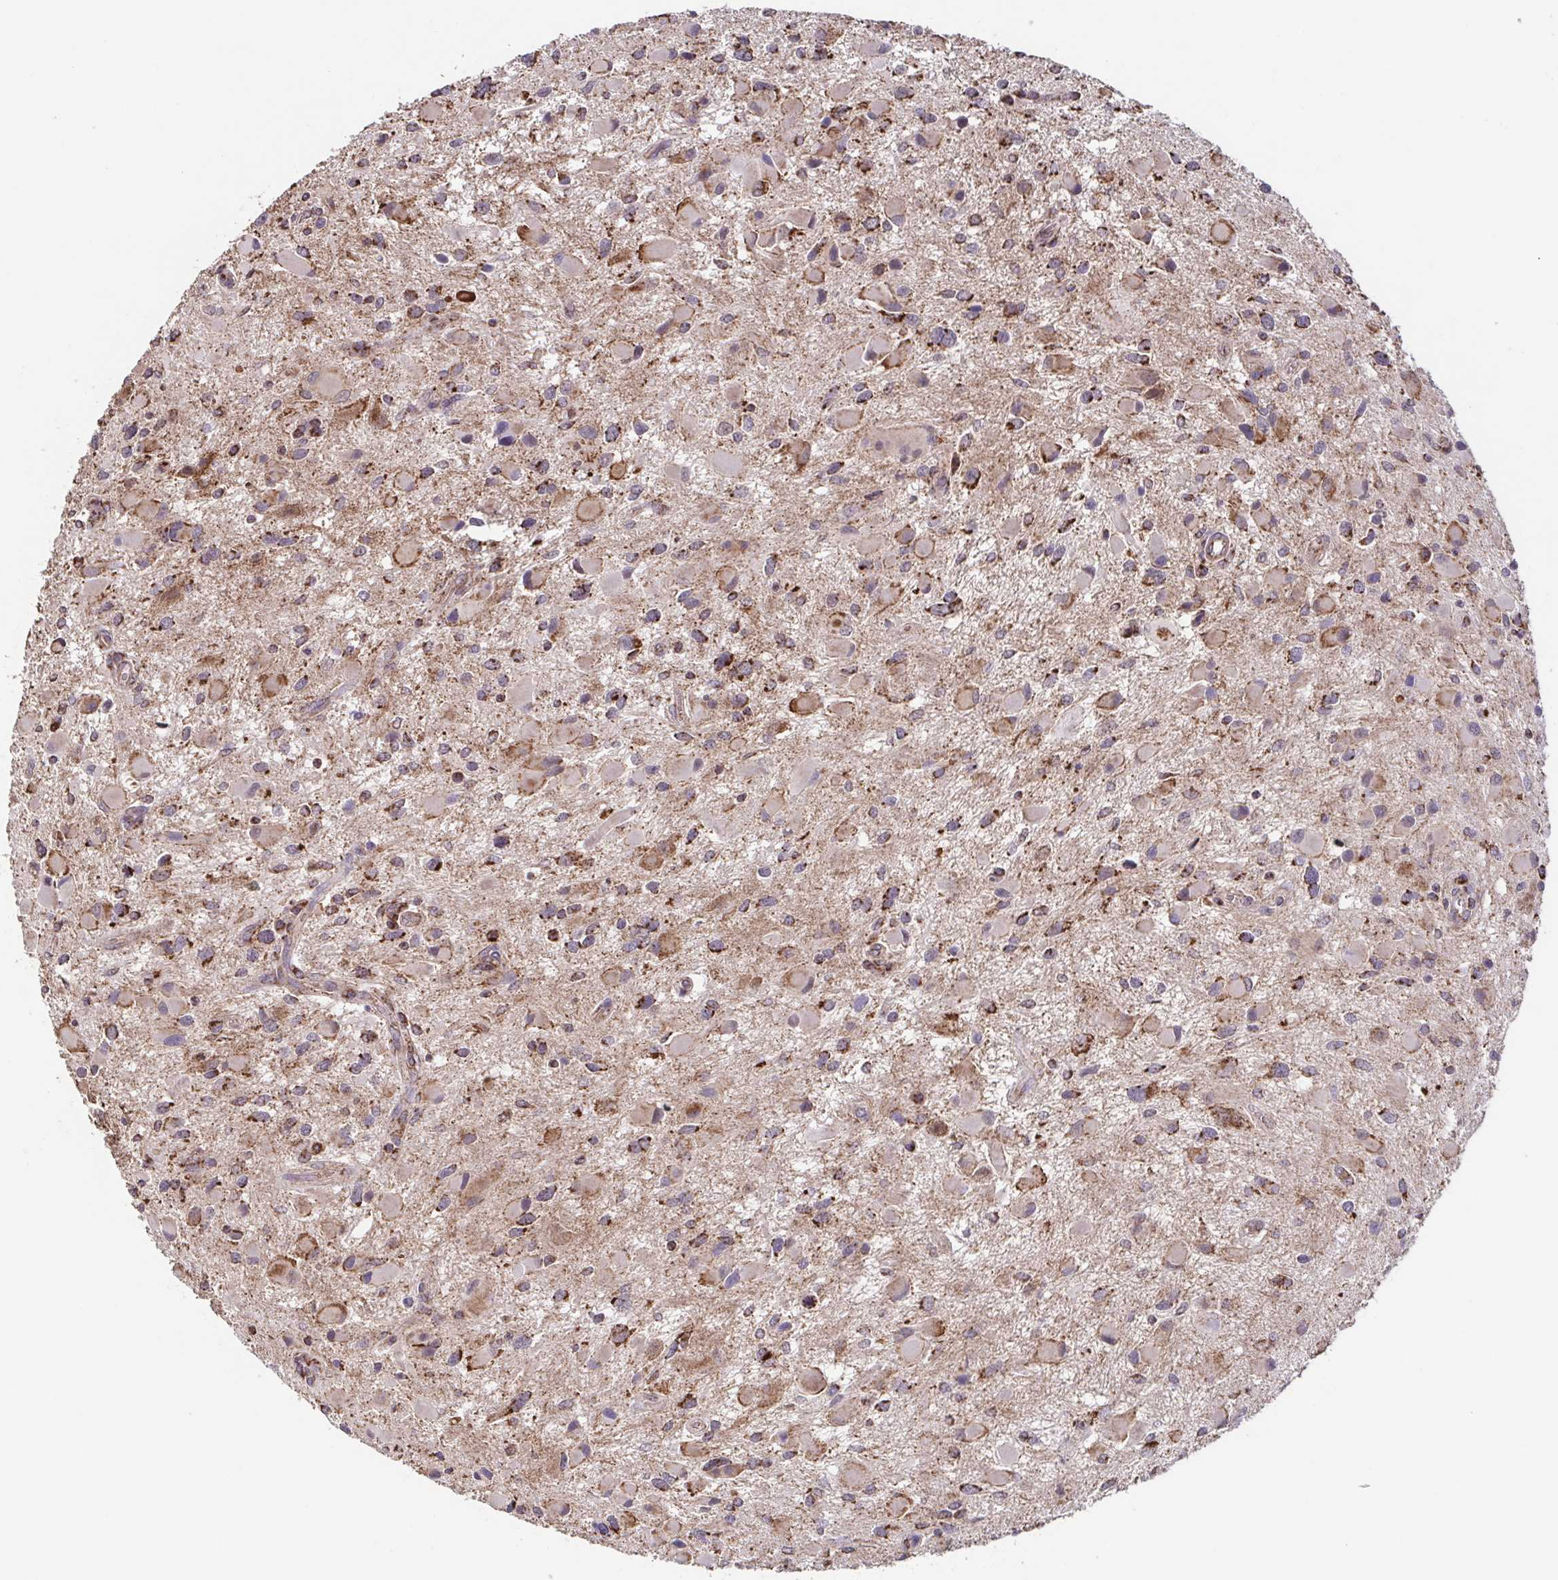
{"staining": {"intensity": "moderate", "quantity": ">75%", "location": "cytoplasmic/membranous"}, "tissue": "glioma", "cell_type": "Tumor cells", "image_type": "cancer", "snomed": [{"axis": "morphology", "description": "Glioma, malignant, Low grade"}, {"axis": "topography", "description": "Brain"}], "caption": "Malignant glioma (low-grade) tissue shows moderate cytoplasmic/membranous positivity in about >75% of tumor cells, visualized by immunohistochemistry.", "gene": "DIP2B", "patient": {"sex": "female", "age": 32}}